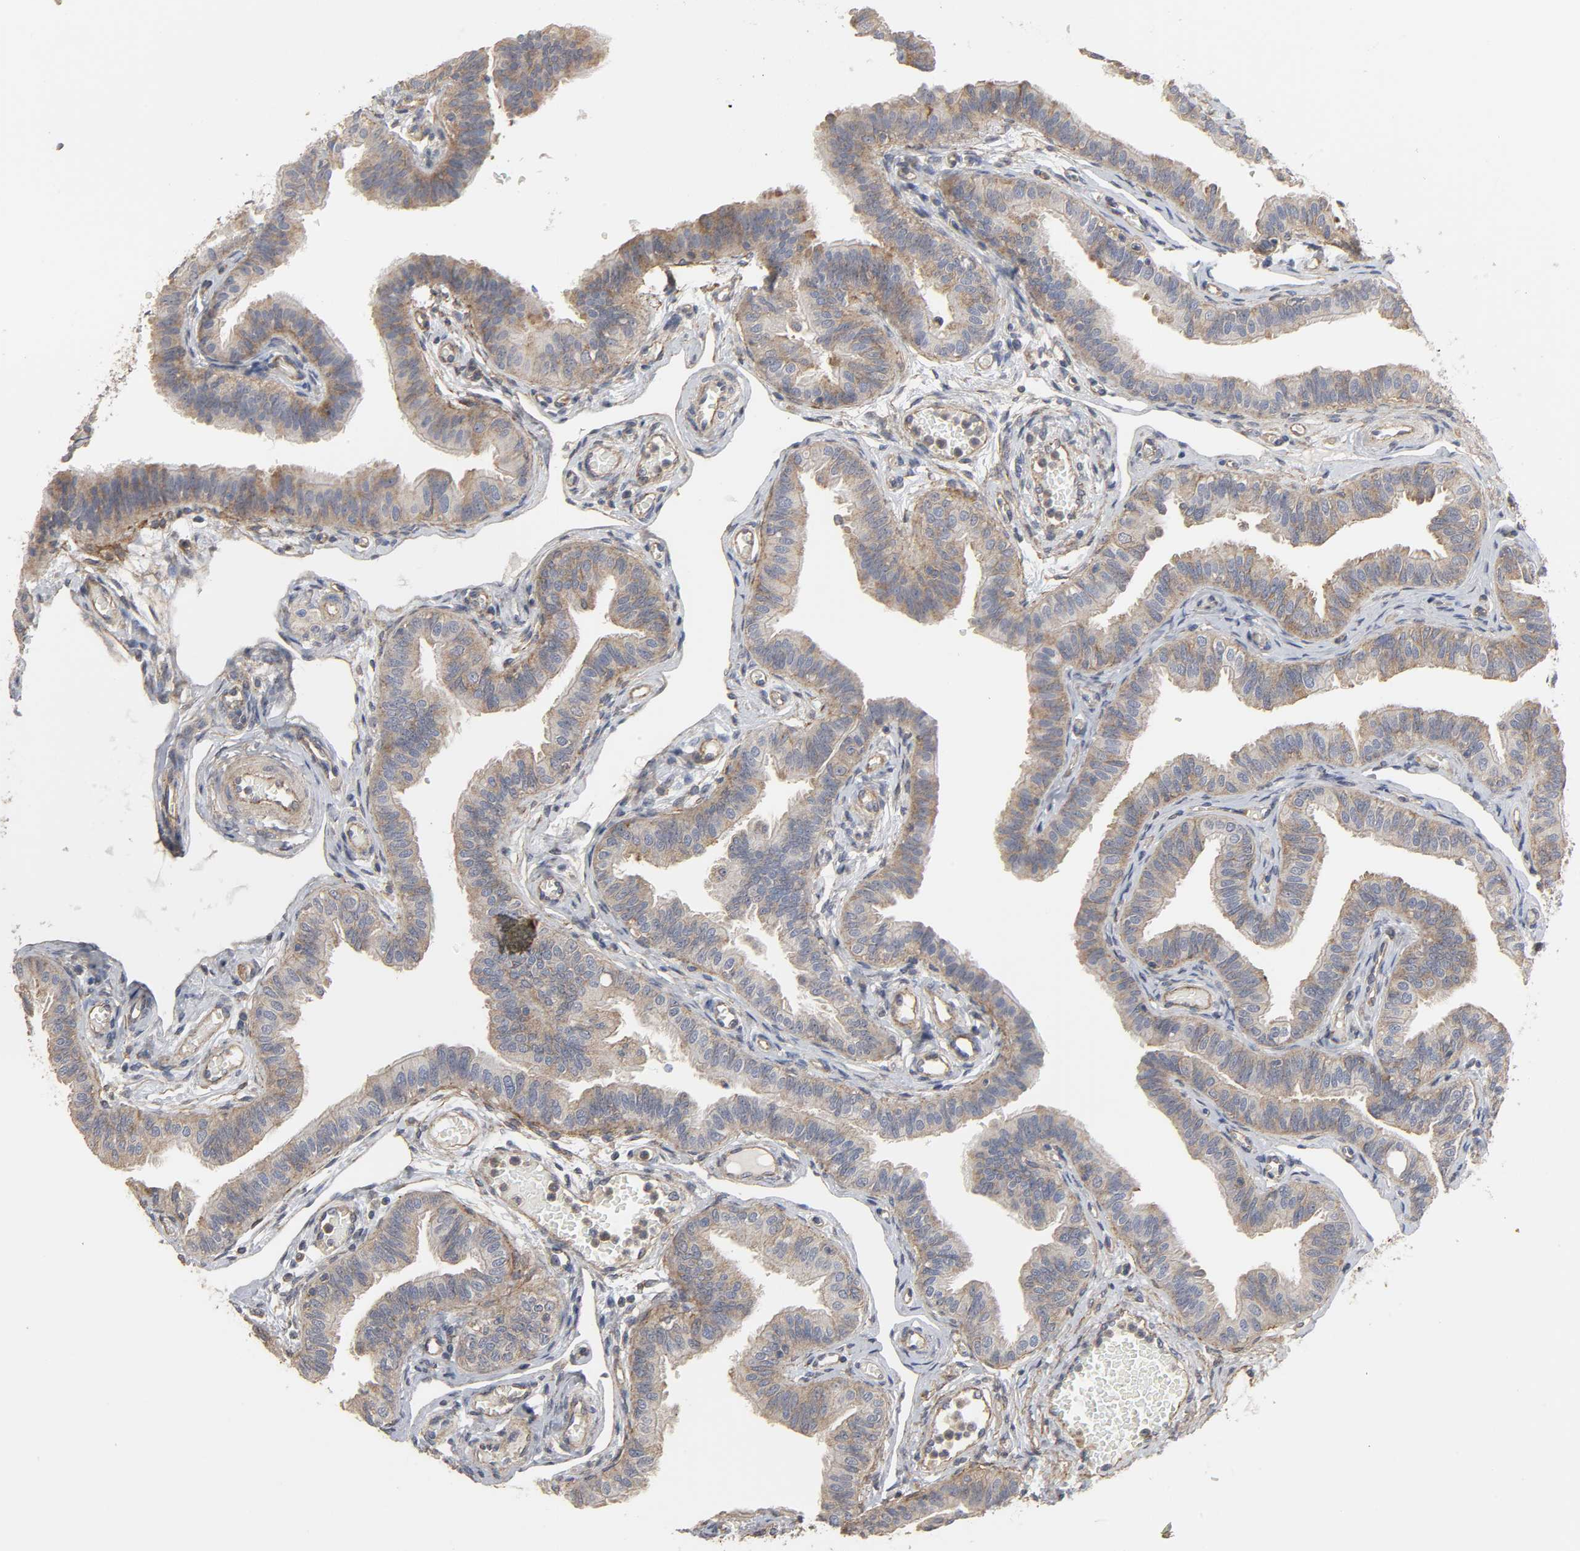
{"staining": {"intensity": "moderate", "quantity": ">75%", "location": "cytoplasmic/membranous"}, "tissue": "fallopian tube", "cell_type": "Glandular cells", "image_type": "normal", "snomed": [{"axis": "morphology", "description": "Normal tissue, NOS"}, {"axis": "morphology", "description": "Dermoid, NOS"}, {"axis": "topography", "description": "Fallopian tube"}], "caption": "Immunohistochemistry of normal human fallopian tube shows medium levels of moderate cytoplasmic/membranous expression in approximately >75% of glandular cells. The staining is performed using DAB brown chromogen to label protein expression. The nuclei are counter-stained blue using hematoxylin.", "gene": "SH3GLB1", "patient": {"sex": "female", "age": 33}}